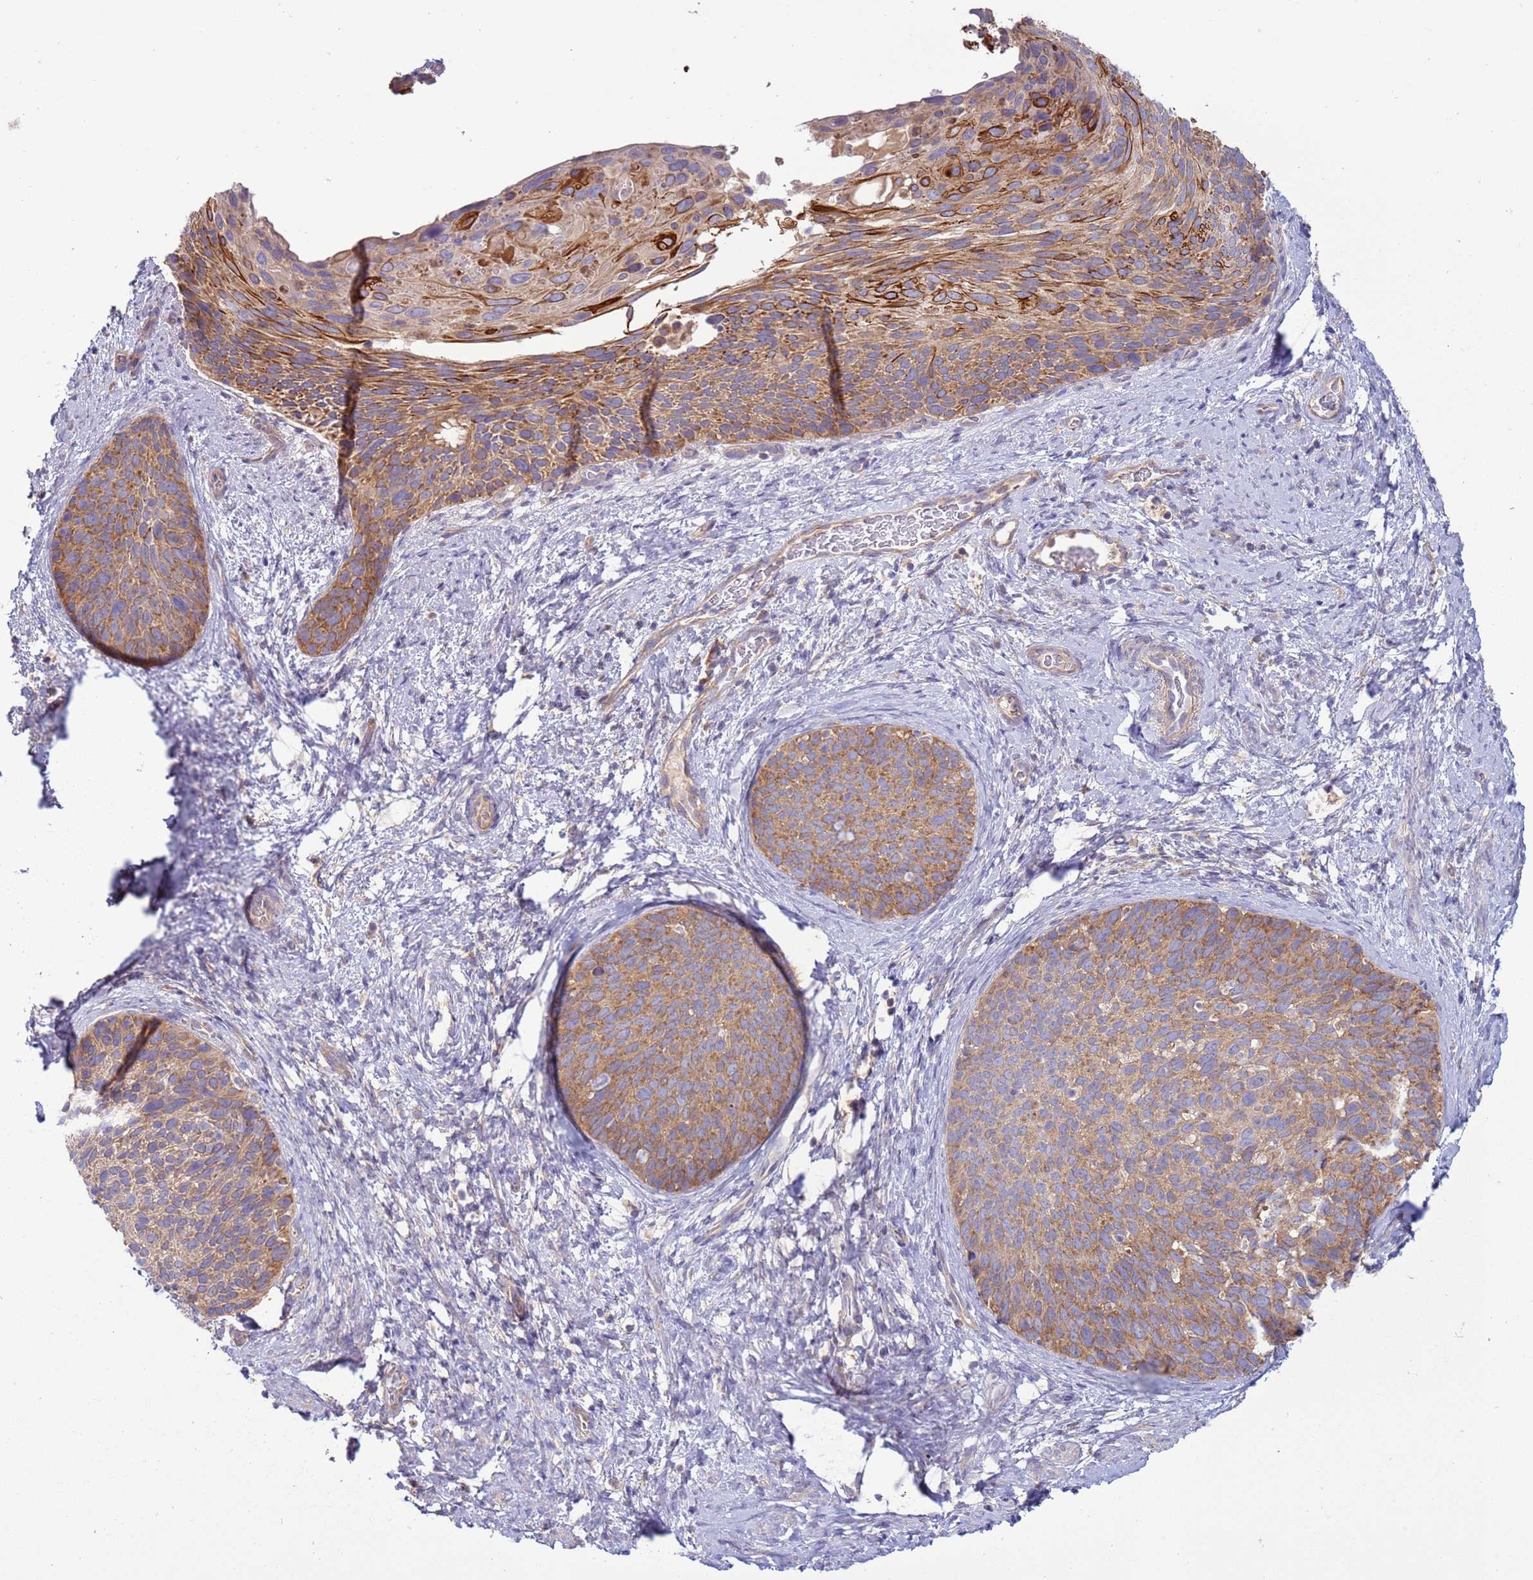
{"staining": {"intensity": "moderate", "quantity": ">75%", "location": "cytoplasmic/membranous"}, "tissue": "cervical cancer", "cell_type": "Tumor cells", "image_type": "cancer", "snomed": [{"axis": "morphology", "description": "Squamous cell carcinoma, NOS"}, {"axis": "topography", "description": "Cervix"}], "caption": "High-power microscopy captured an immunohistochemistry (IHC) micrograph of cervical cancer (squamous cell carcinoma), revealing moderate cytoplasmic/membranous staining in about >75% of tumor cells.", "gene": "UQCRQ", "patient": {"sex": "female", "age": 80}}